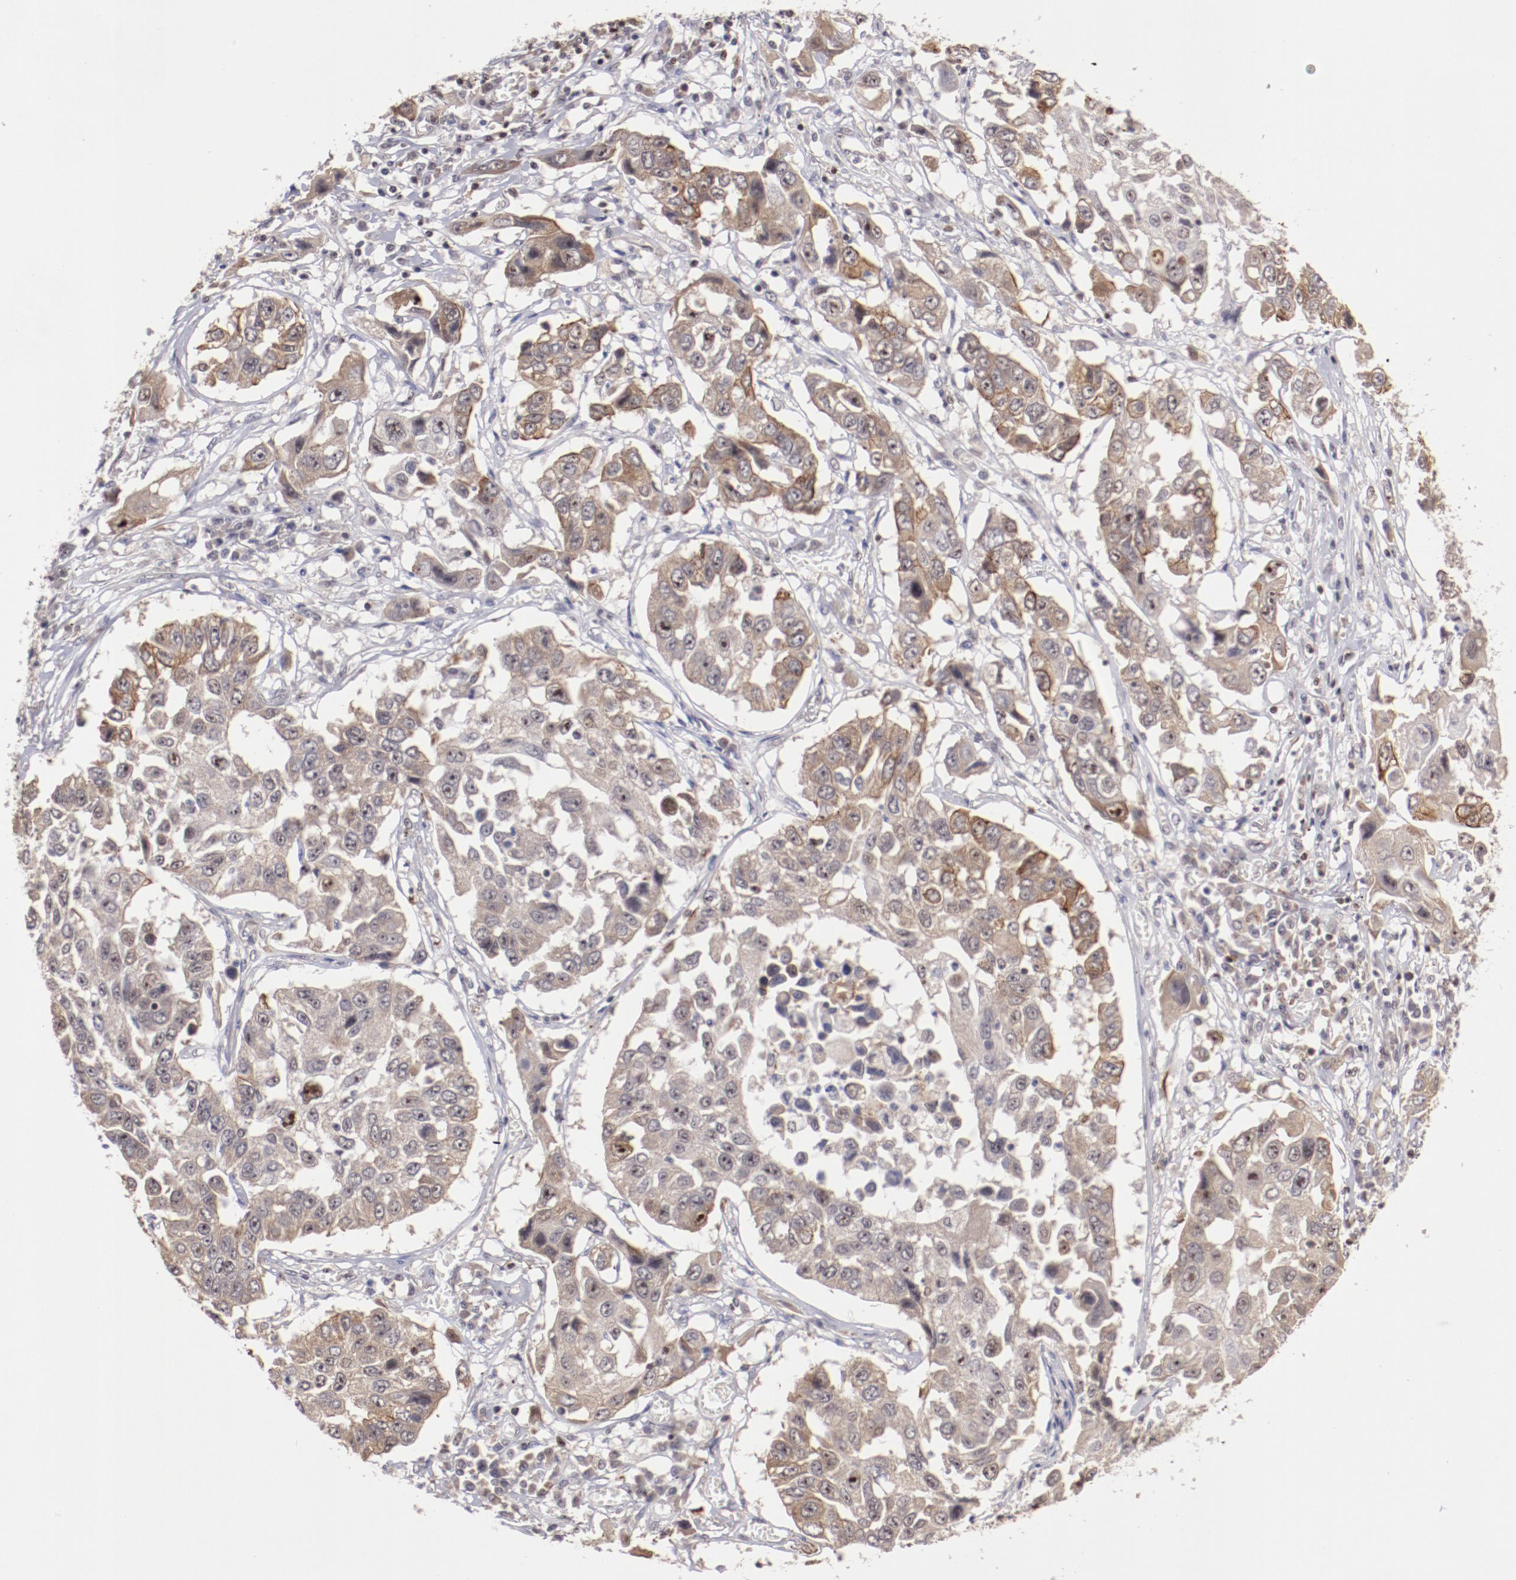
{"staining": {"intensity": "moderate", "quantity": "25%-75%", "location": "cytoplasmic/membranous,nuclear"}, "tissue": "lung cancer", "cell_type": "Tumor cells", "image_type": "cancer", "snomed": [{"axis": "morphology", "description": "Squamous cell carcinoma, NOS"}, {"axis": "topography", "description": "Lung"}], "caption": "Lung squamous cell carcinoma stained with a brown dye demonstrates moderate cytoplasmic/membranous and nuclear positive staining in about 25%-75% of tumor cells.", "gene": "DDX24", "patient": {"sex": "male", "age": 71}}